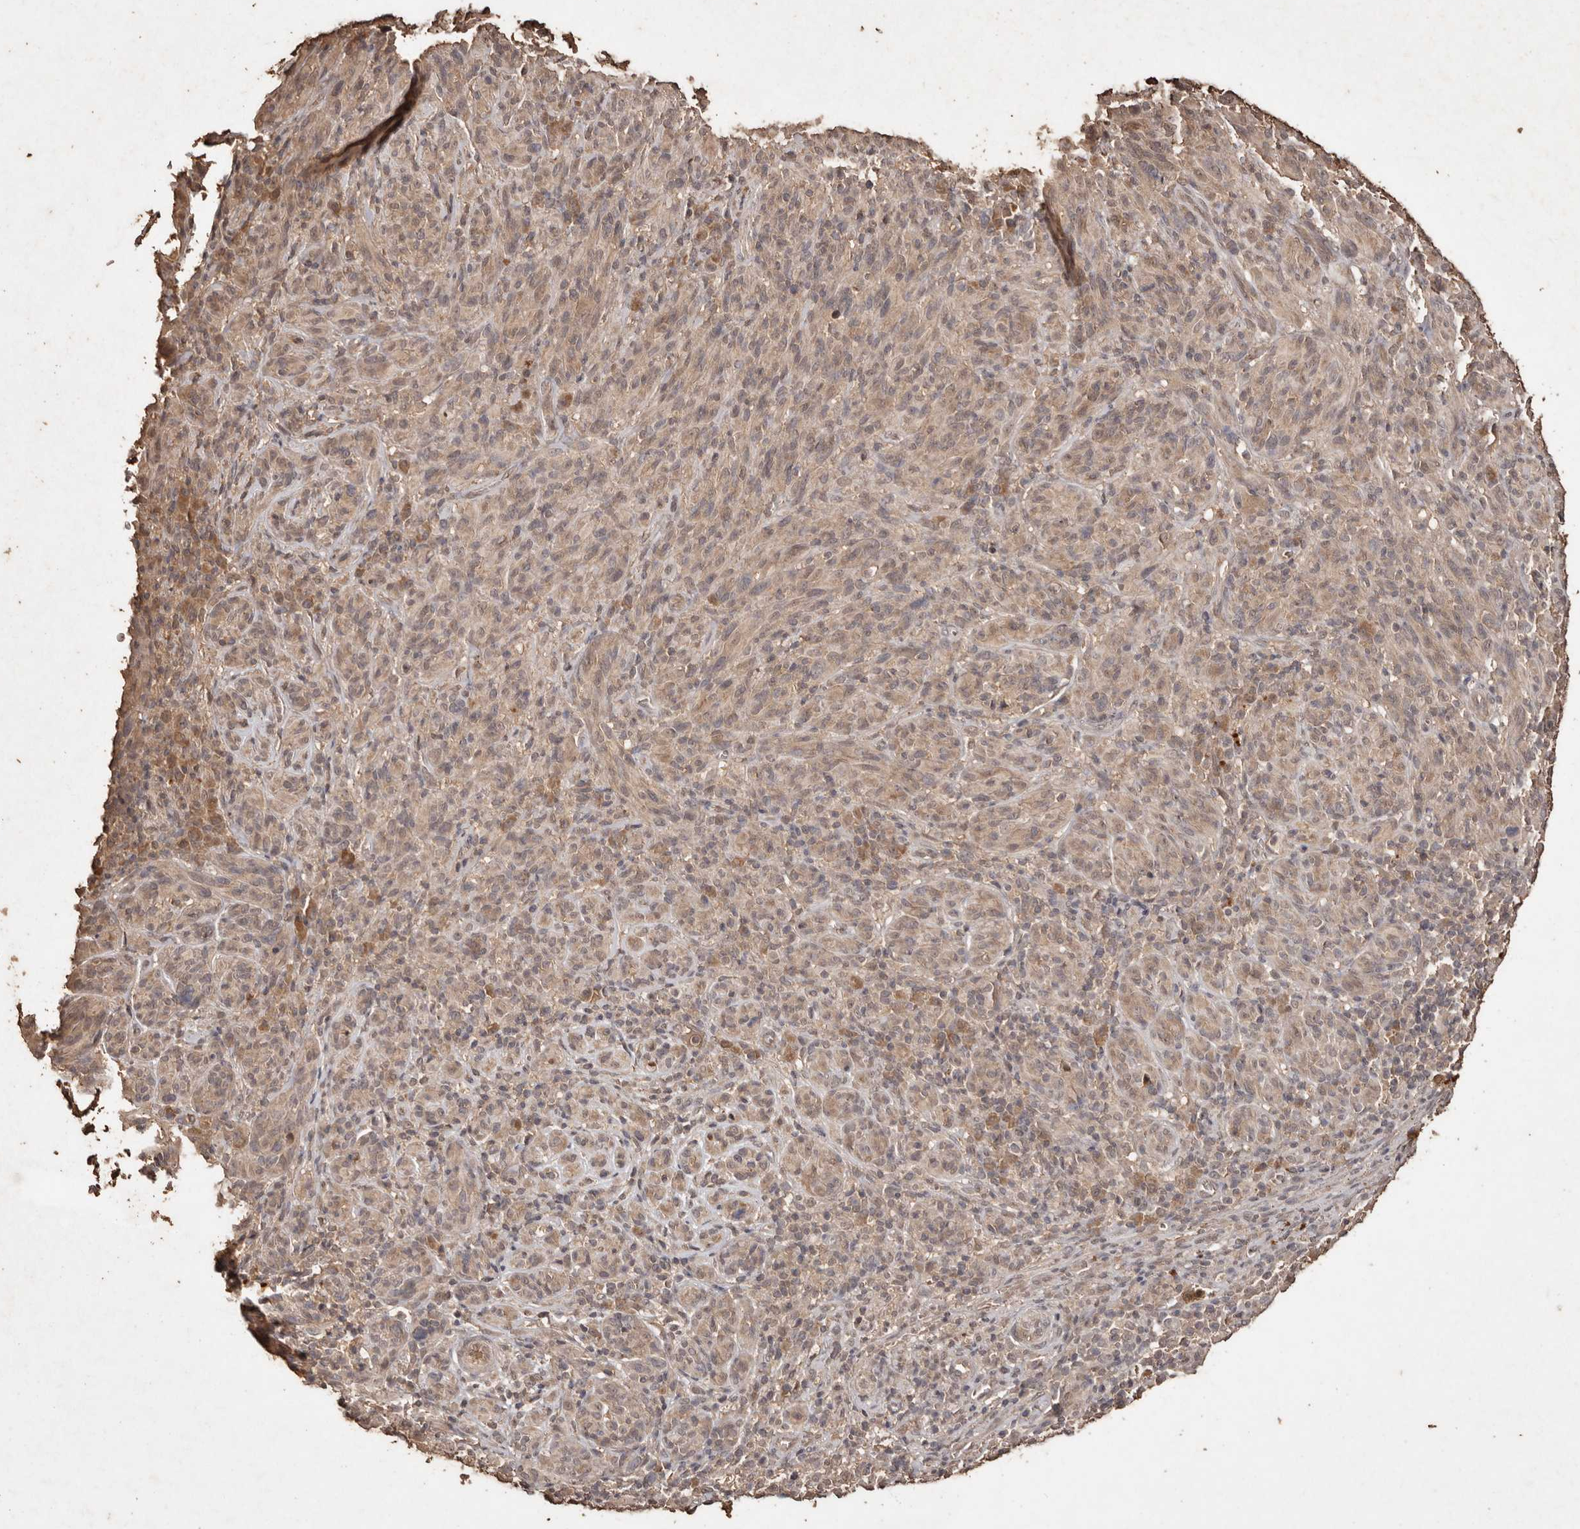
{"staining": {"intensity": "weak", "quantity": ">75%", "location": "cytoplasmic/membranous"}, "tissue": "melanoma", "cell_type": "Tumor cells", "image_type": "cancer", "snomed": [{"axis": "morphology", "description": "Malignant melanoma, NOS"}, {"axis": "topography", "description": "Skin of head"}], "caption": "Protein analysis of malignant melanoma tissue displays weak cytoplasmic/membranous staining in approximately >75% of tumor cells.", "gene": "PKDCC", "patient": {"sex": "male", "age": 96}}